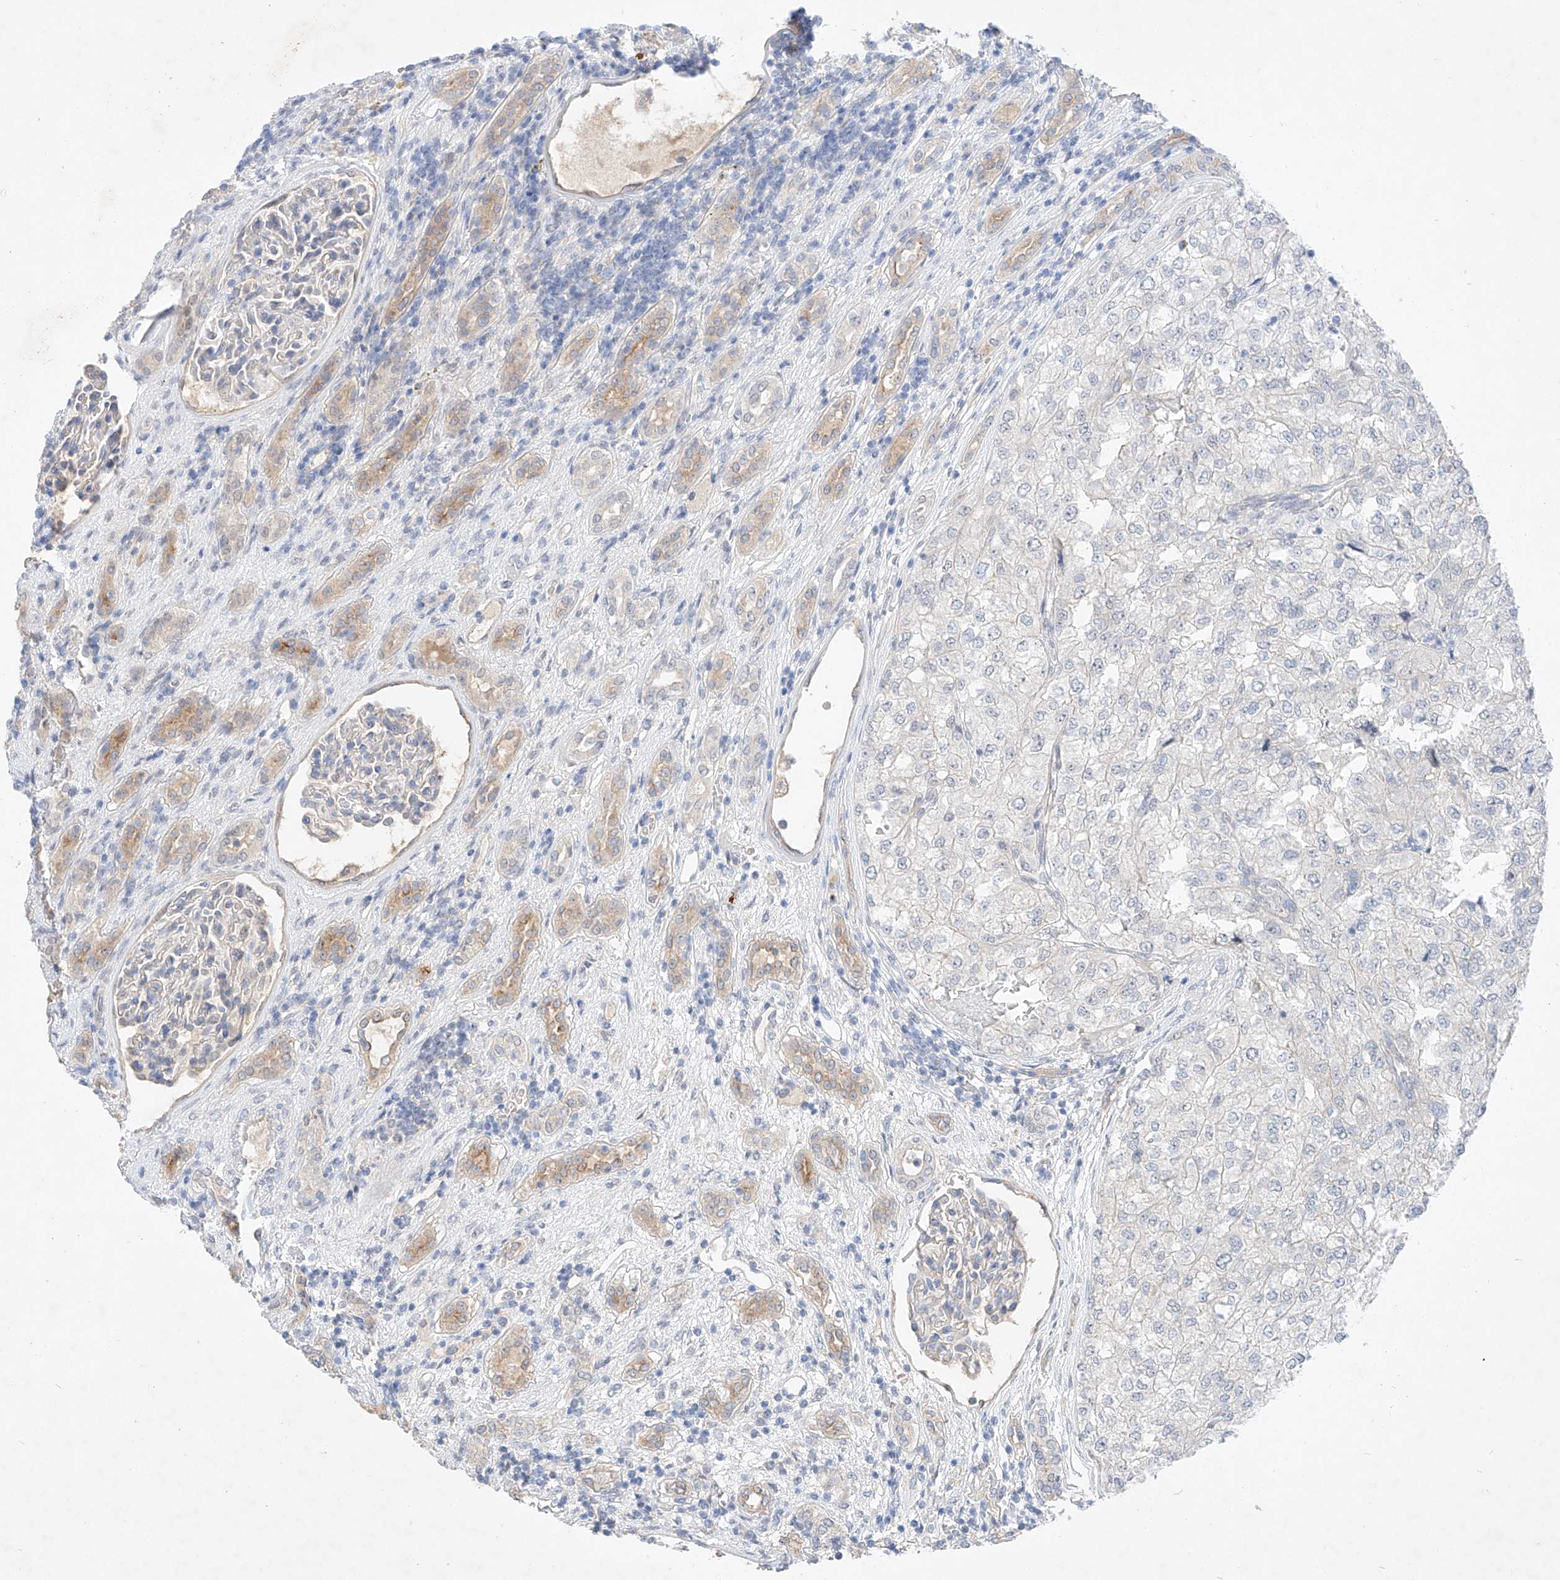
{"staining": {"intensity": "negative", "quantity": "none", "location": "none"}, "tissue": "renal cancer", "cell_type": "Tumor cells", "image_type": "cancer", "snomed": [{"axis": "morphology", "description": "Adenocarcinoma, NOS"}, {"axis": "topography", "description": "Kidney"}], "caption": "Immunohistochemical staining of human renal adenocarcinoma demonstrates no significant staining in tumor cells.", "gene": "IL22RA2", "patient": {"sex": "female", "age": 54}}